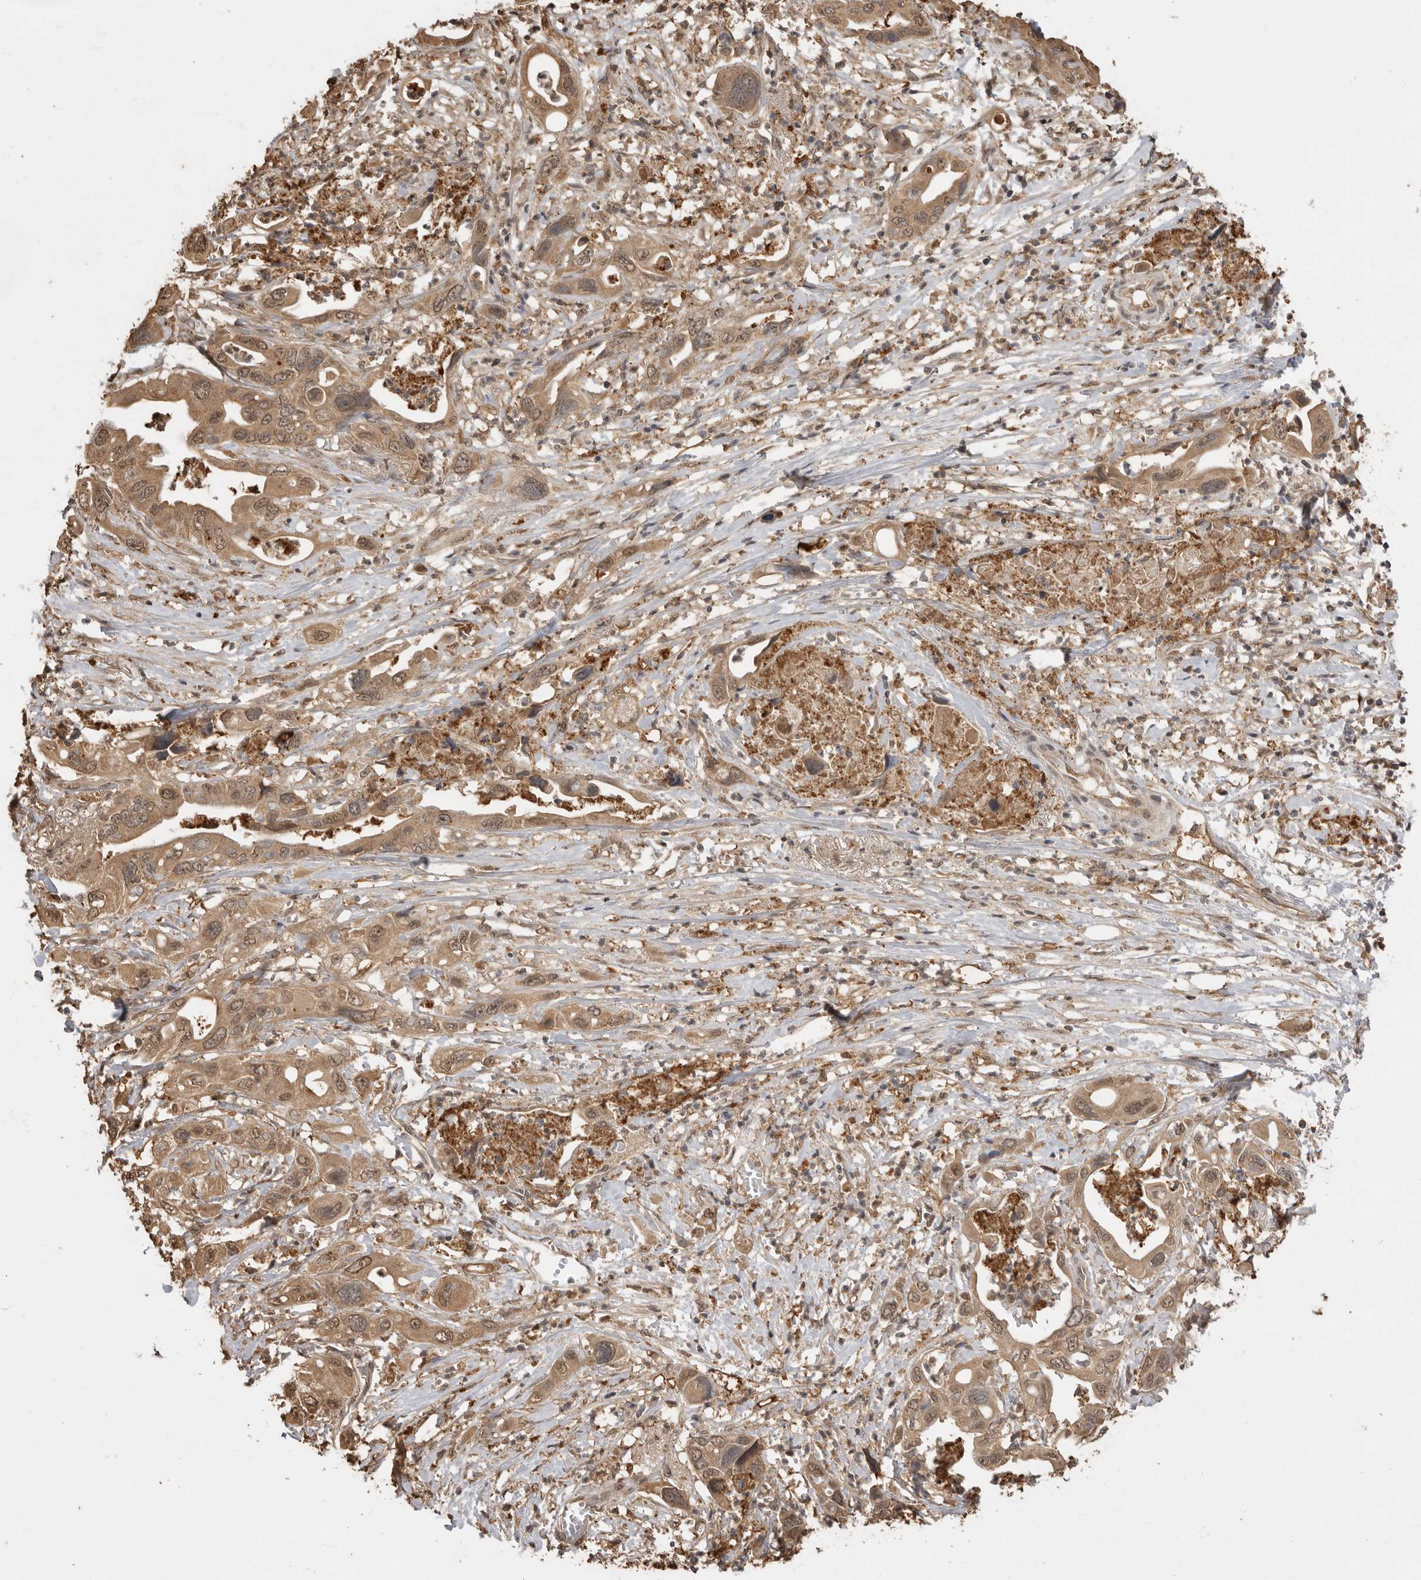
{"staining": {"intensity": "moderate", "quantity": ">75%", "location": "cytoplasmic/membranous,nuclear"}, "tissue": "pancreatic cancer", "cell_type": "Tumor cells", "image_type": "cancer", "snomed": [{"axis": "morphology", "description": "Adenocarcinoma, NOS"}, {"axis": "topography", "description": "Pancreas"}], "caption": "Tumor cells show moderate cytoplasmic/membranous and nuclear staining in approximately >75% of cells in adenocarcinoma (pancreatic).", "gene": "JAG2", "patient": {"sex": "male", "age": 66}}